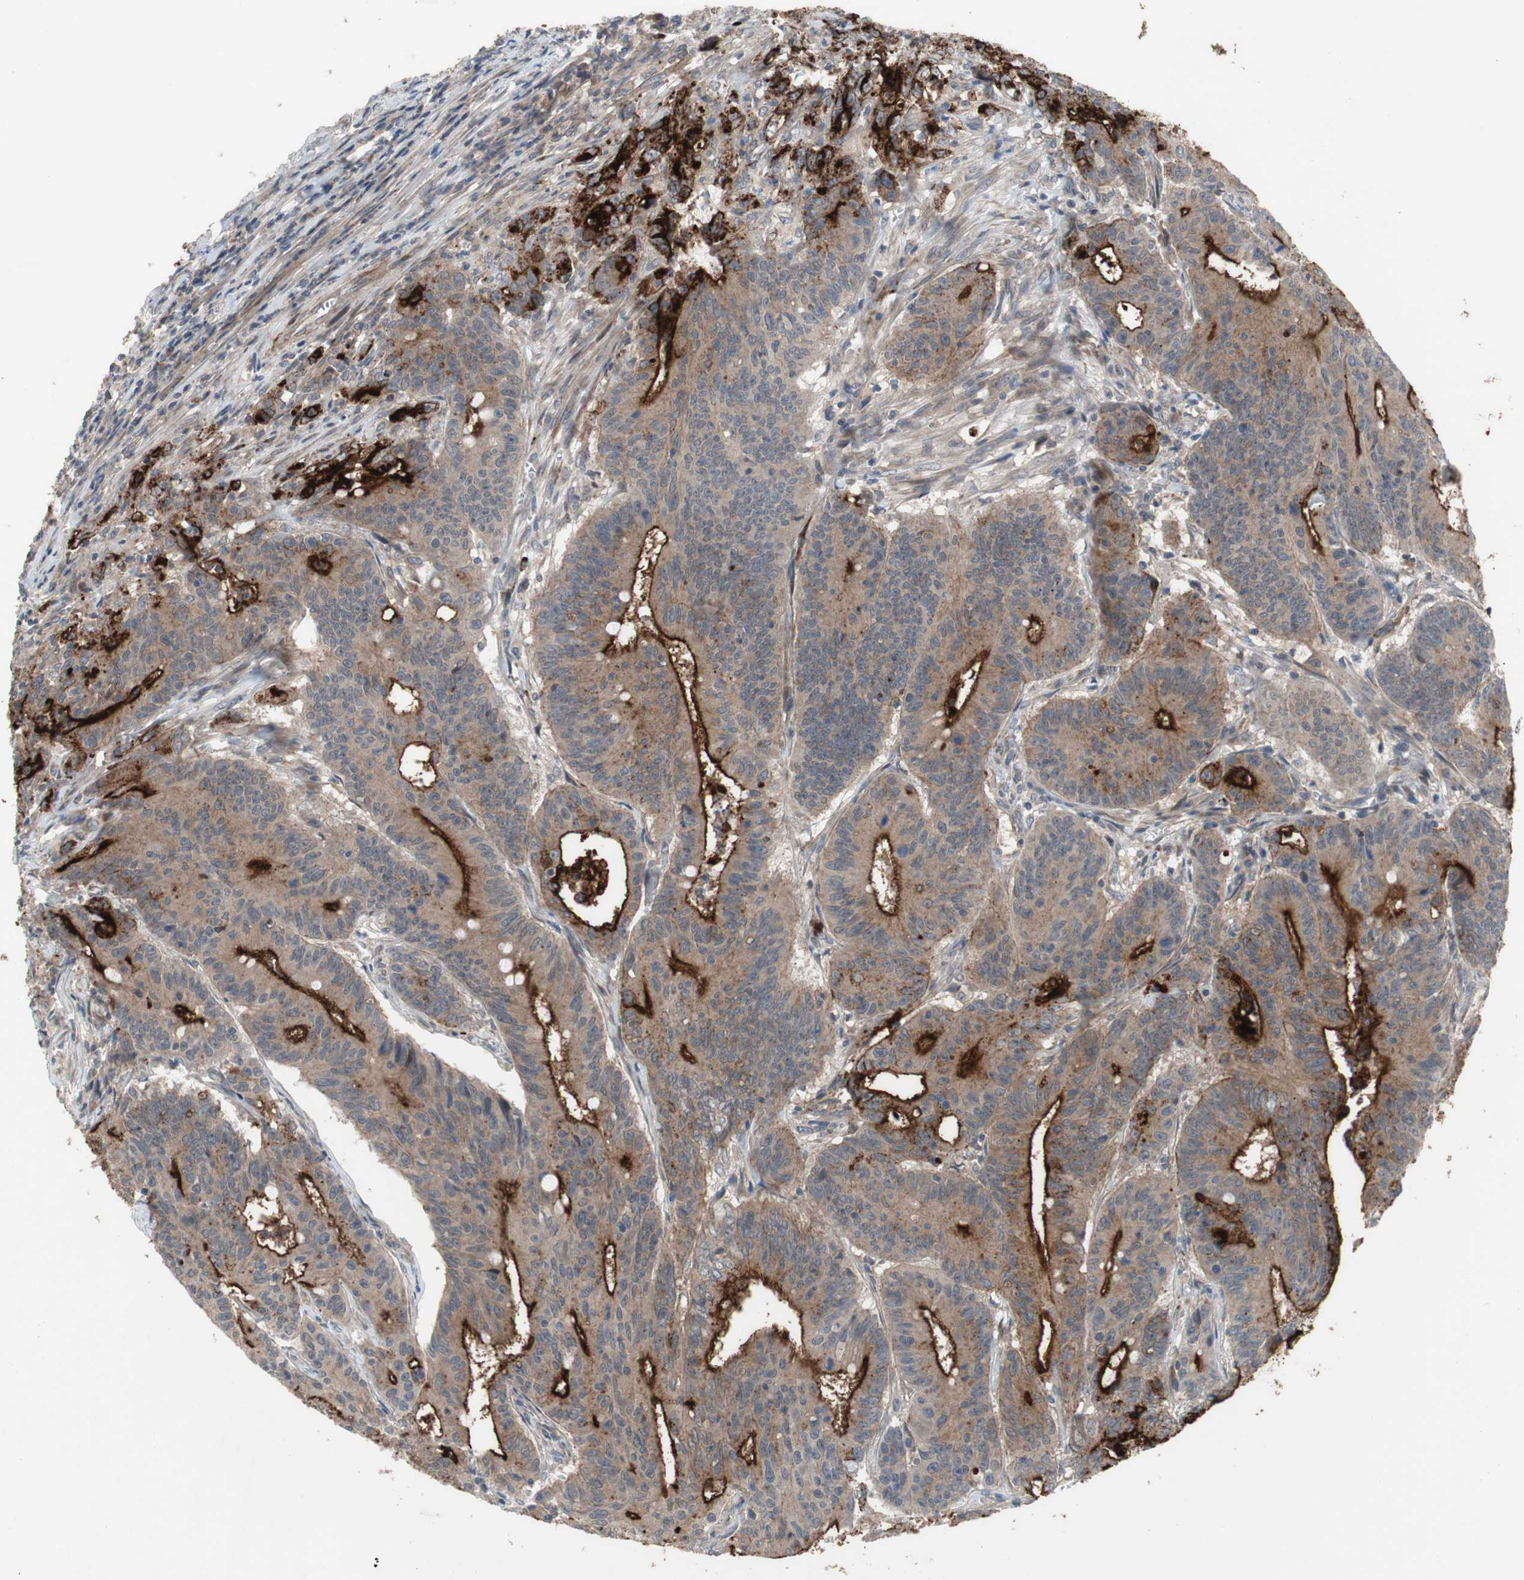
{"staining": {"intensity": "moderate", "quantity": ">75%", "location": "cytoplasmic/membranous"}, "tissue": "colorectal cancer", "cell_type": "Tumor cells", "image_type": "cancer", "snomed": [{"axis": "morphology", "description": "Adenocarcinoma, NOS"}, {"axis": "topography", "description": "Colon"}], "caption": "Brown immunohistochemical staining in colorectal cancer displays moderate cytoplasmic/membranous positivity in approximately >75% of tumor cells. (brown staining indicates protein expression, while blue staining denotes nuclei).", "gene": "OAZ1", "patient": {"sex": "male", "age": 45}}